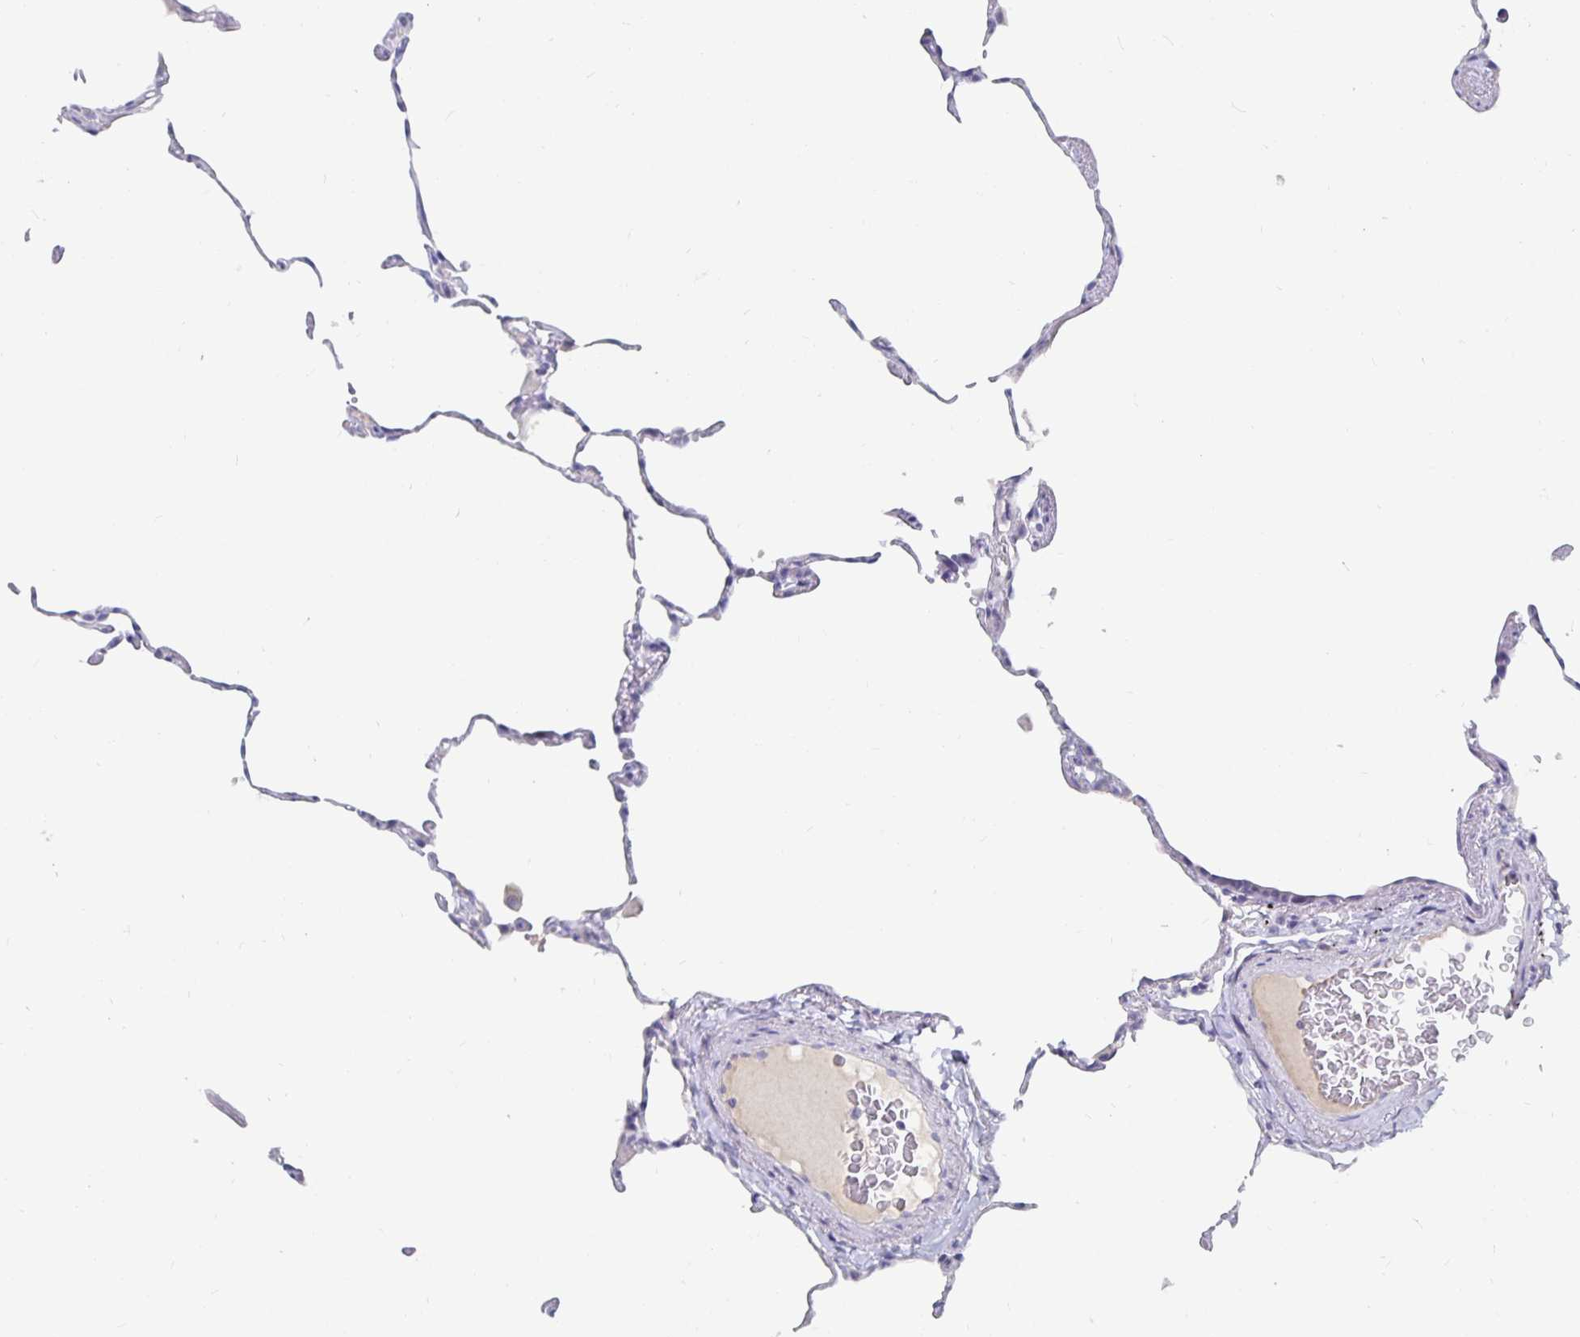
{"staining": {"intensity": "negative", "quantity": "none", "location": "none"}, "tissue": "lung", "cell_type": "Alveolar cells", "image_type": "normal", "snomed": [{"axis": "morphology", "description": "Normal tissue, NOS"}, {"axis": "topography", "description": "Lung"}], "caption": "Alveolar cells show no significant staining in normal lung. (DAB (3,3'-diaminobenzidine) IHC with hematoxylin counter stain).", "gene": "CFAP69", "patient": {"sex": "female", "age": 57}}